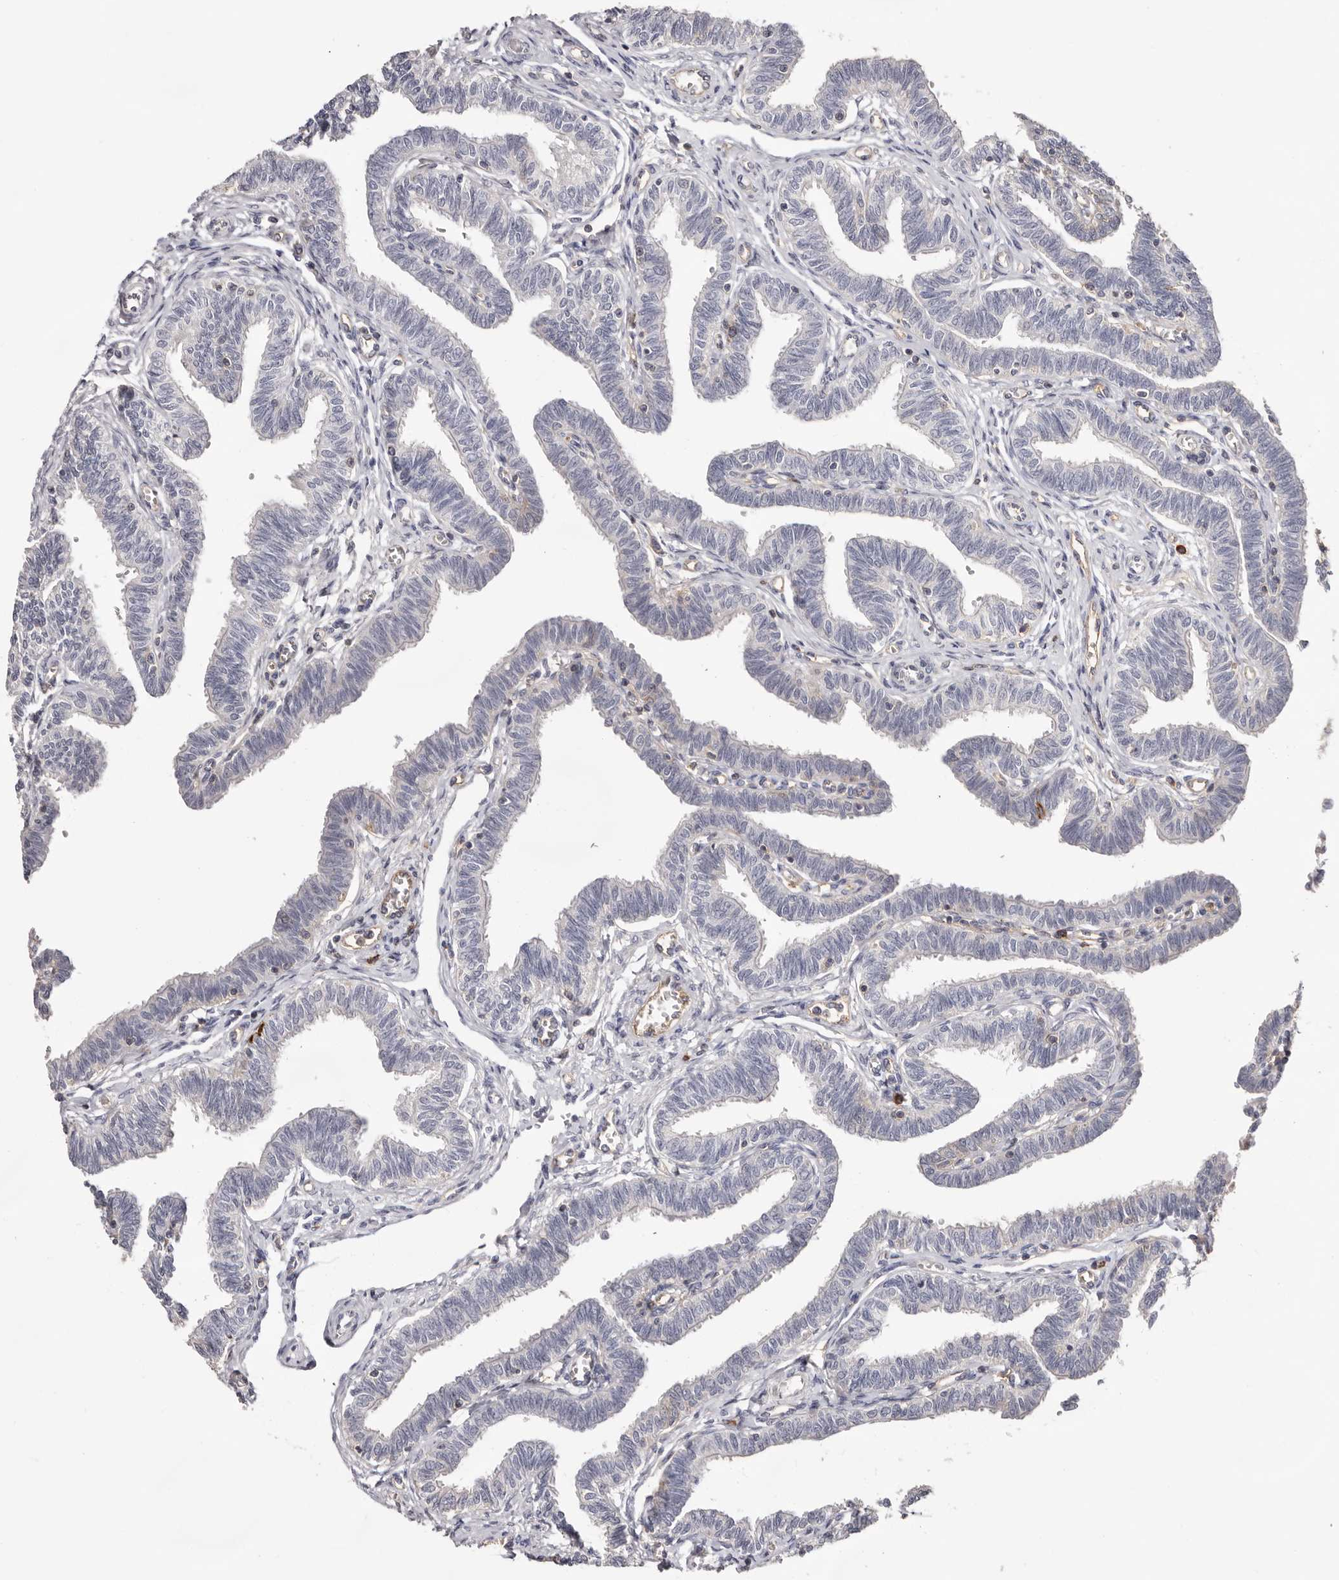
{"staining": {"intensity": "negative", "quantity": "none", "location": "none"}, "tissue": "fallopian tube", "cell_type": "Glandular cells", "image_type": "normal", "snomed": [{"axis": "morphology", "description": "Normal tissue, NOS"}, {"axis": "topography", "description": "Fallopian tube"}, {"axis": "topography", "description": "Ovary"}], "caption": "High power microscopy histopathology image of an immunohistochemistry (IHC) histopathology image of benign fallopian tube, revealing no significant expression in glandular cells. (DAB immunohistochemistry (IHC) with hematoxylin counter stain).", "gene": "MMACHC", "patient": {"sex": "female", "age": 23}}